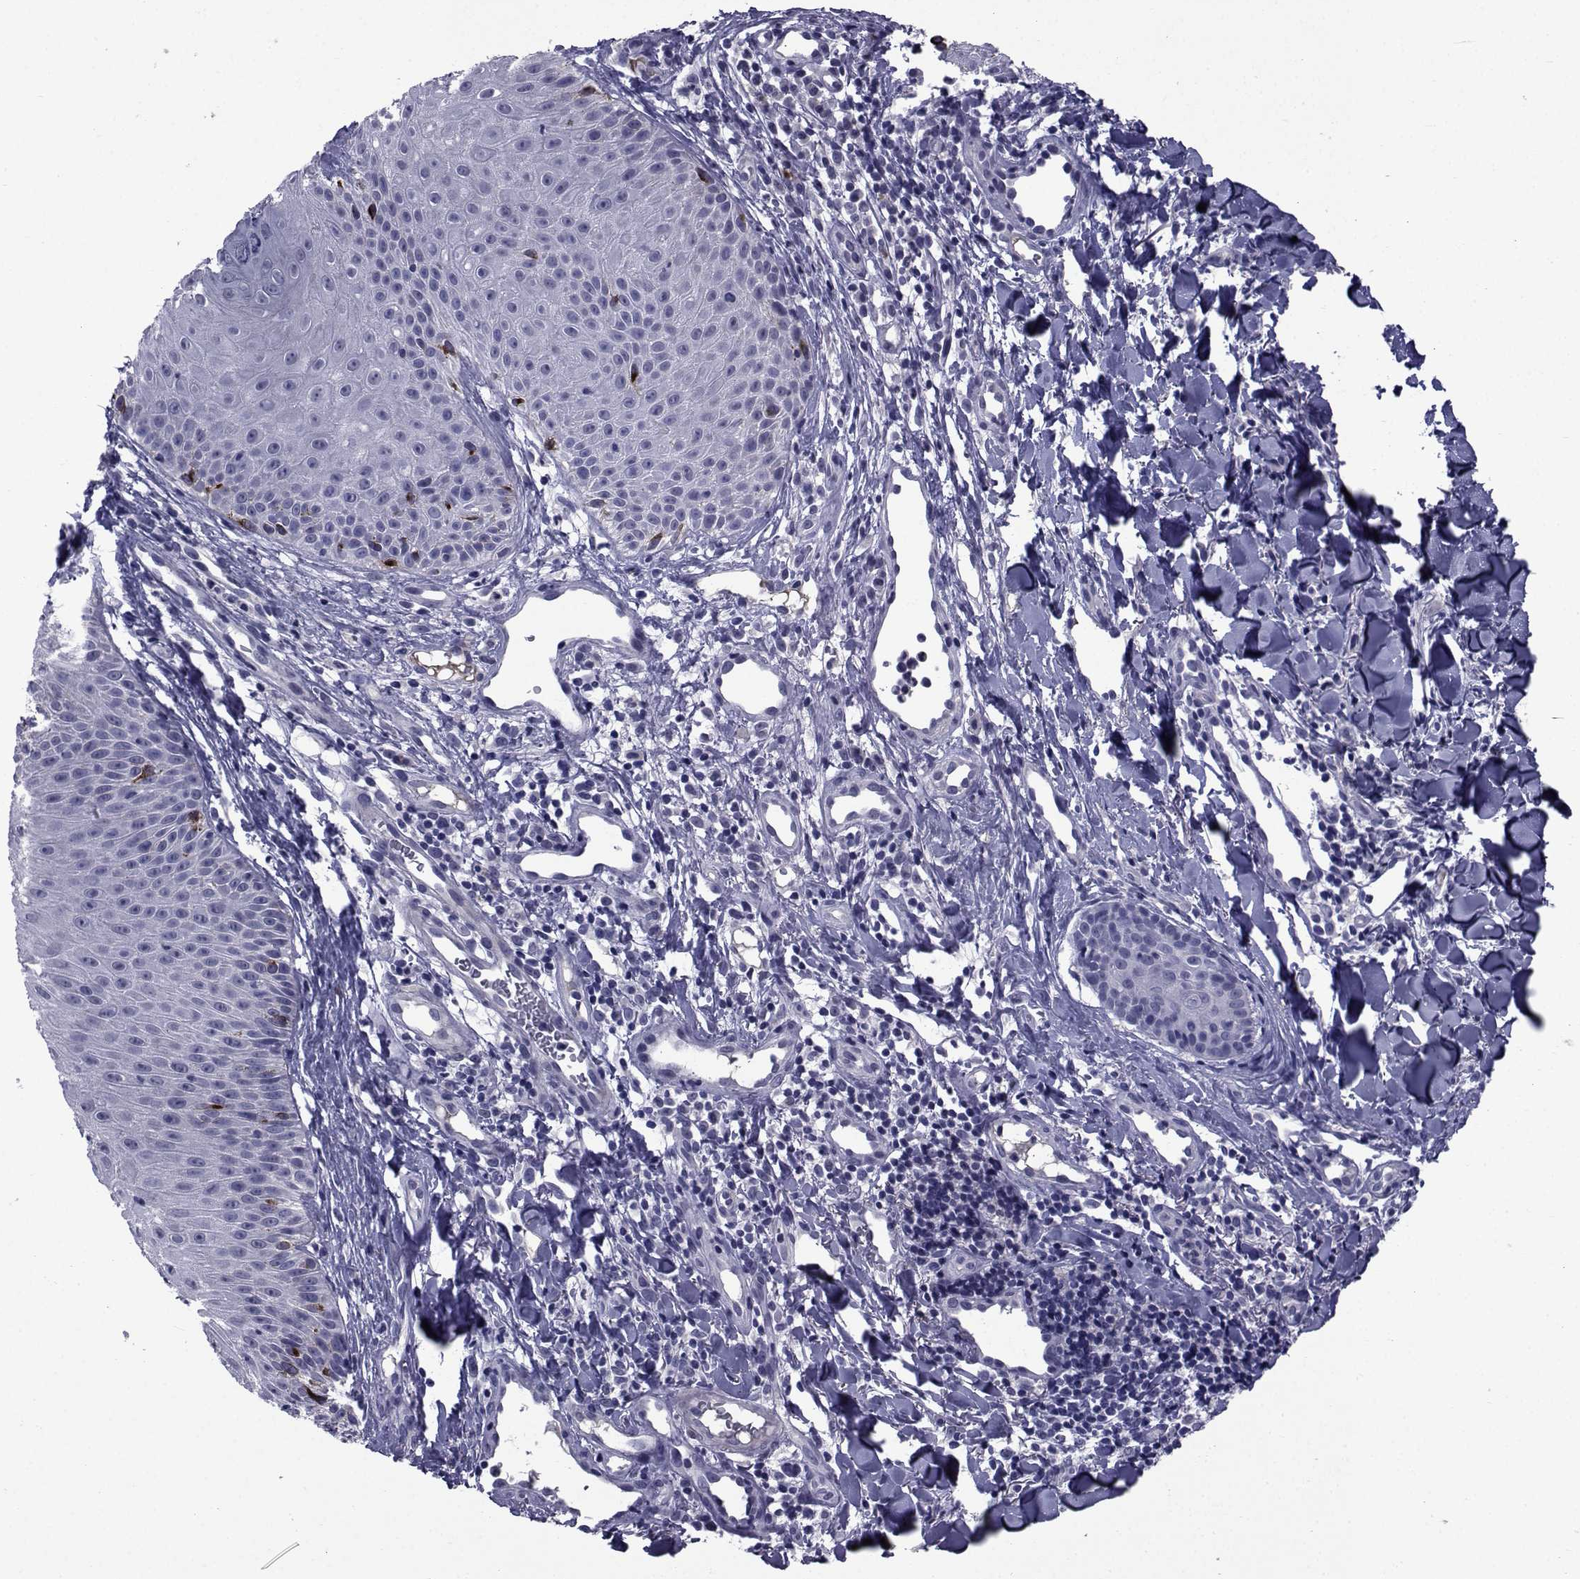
{"staining": {"intensity": "negative", "quantity": "none", "location": "none"}, "tissue": "melanoma", "cell_type": "Tumor cells", "image_type": "cancer", "snomed": [{"axis": "morphology", "description": "Malignant melanoma, NOS"}, {"axis": "topography", "description": "Skin"}], "caption": "Immunohistochemistry photomicrograph of neoplastic tissue: human malignant melanoma stained with DAB (3,3'-diaminobenzidine) shows no significant protein staining in tumor cells.", "gene": "SEMA5B", "patient": {"sex": "male", "age": 67}}